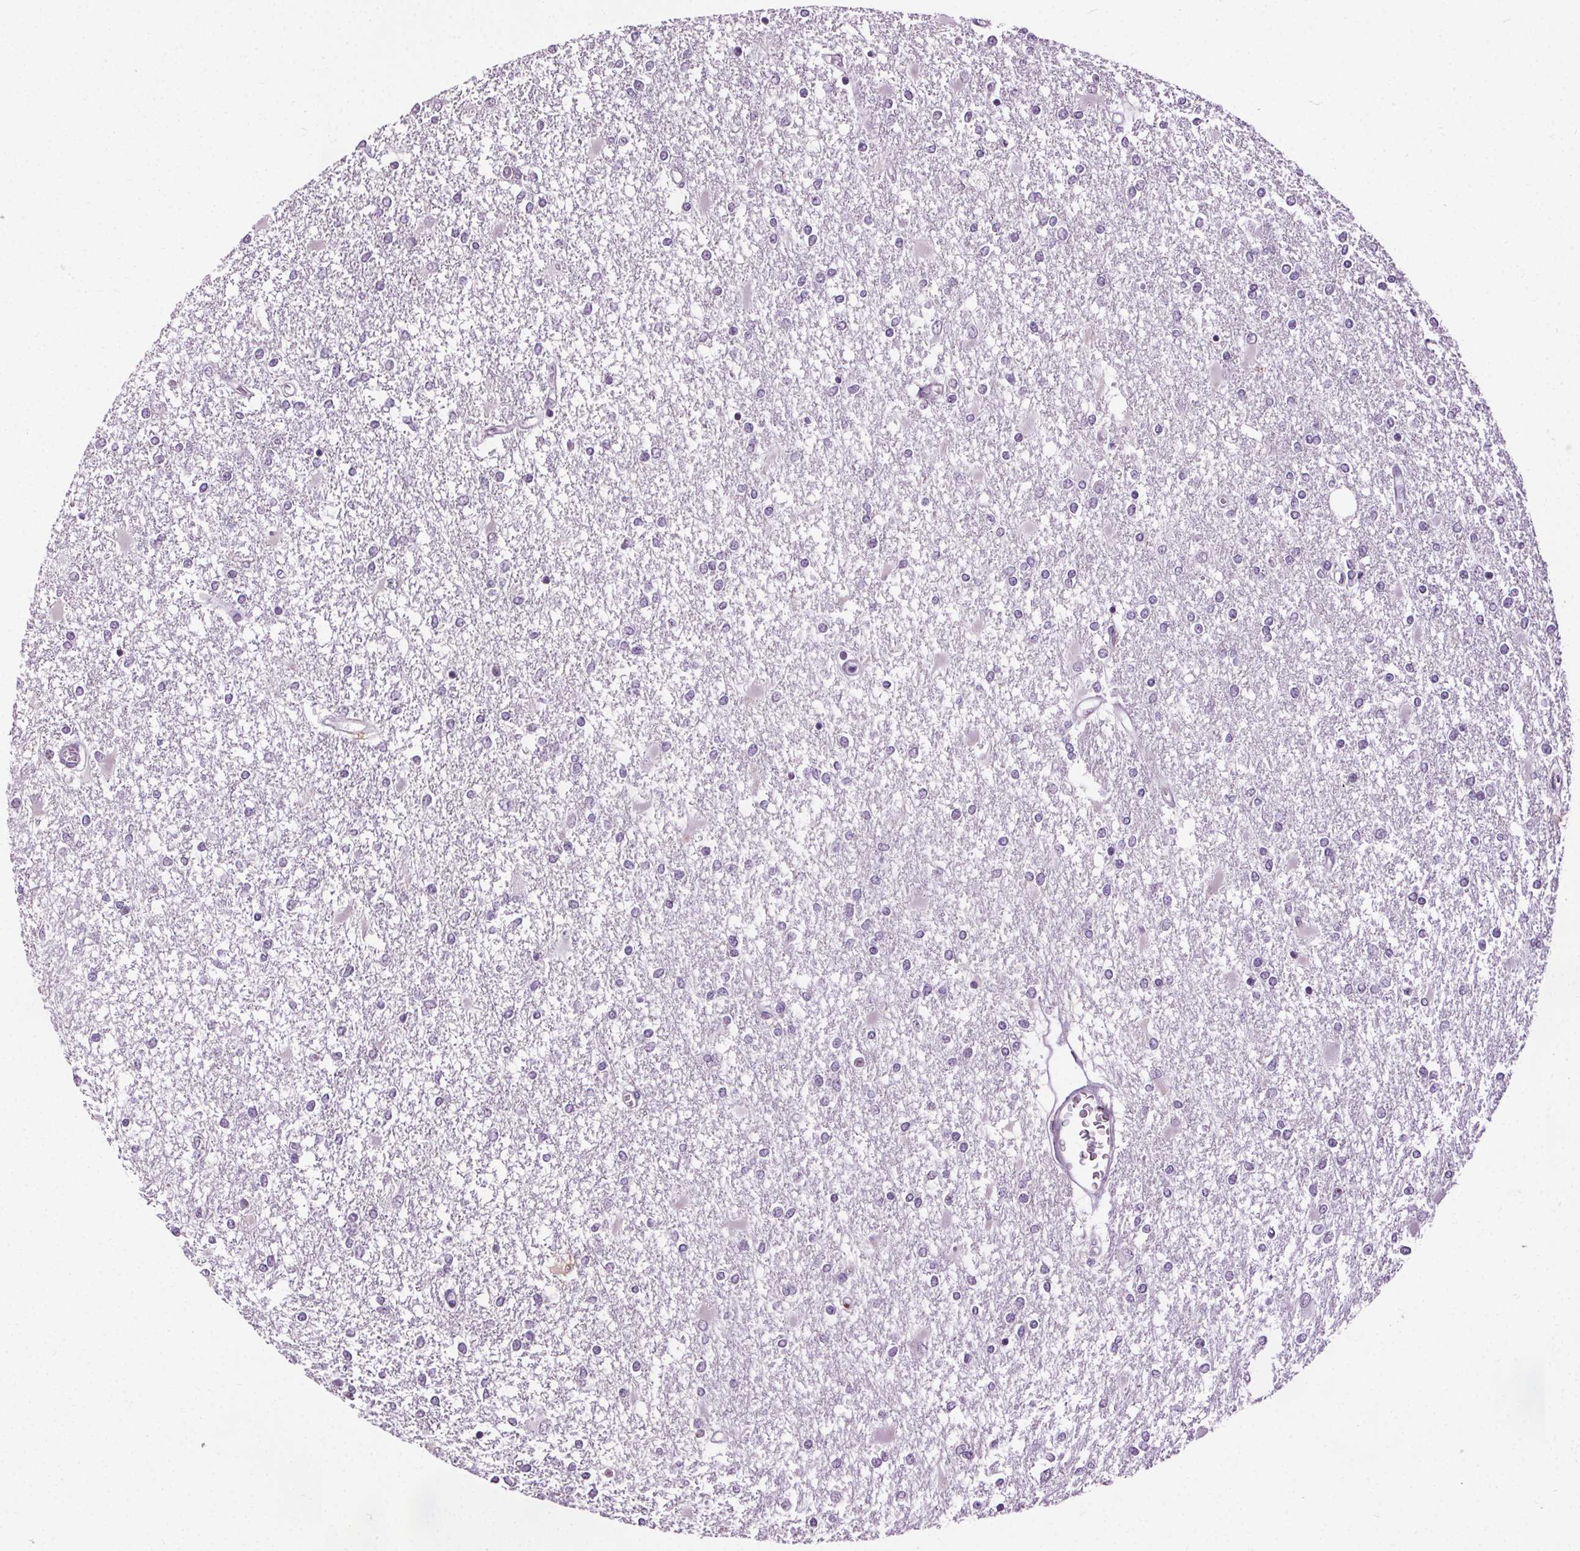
{"staining": {"intensity": "negative", "quantity": "none", "location": "none"}, "tissue": "glioma", "cell_type": "Tumor cells", "image_type": "cancer", "snomed": [{"axis": "morphology", "description": "Glioma, malignant, High grade"}, {"axis": "topography", "description": "Cerebral cortex"}], "caption": "Immunohistochemistry (IHC) micrograph of neoplastic tissue: human malignant high-grade glioma stained with DAB shows no significant protein staining in tumor cells.", "gene": "CEBPA", "patient": {"sex": "male", "age": 79}}